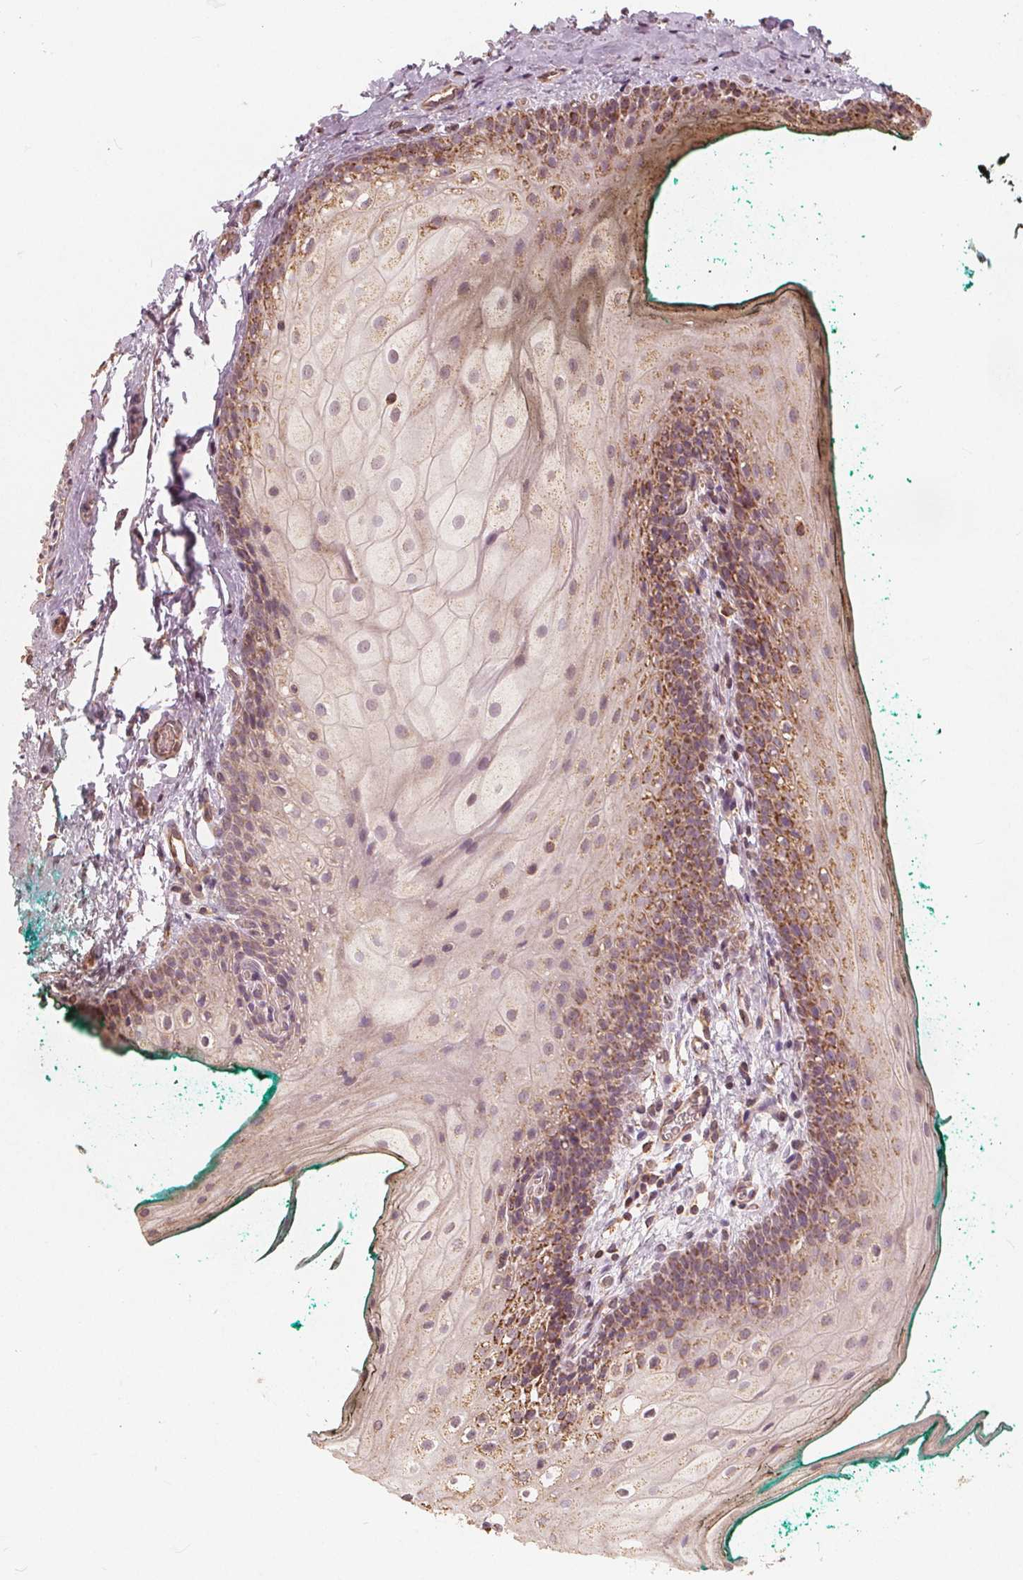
{"staining": {"intensity": "moderate", "quantity": "25%-75%", "location": "cytoplasmic/membranous"}, "tissue": "oral mucosa", "cell_type": "Squamous epithelial cells", "image_type": "normal", "snomed": [{"axis": "morphology", "description": "Normal tissue, NOS"}, {"axis": "topography", "description": "Oral tissue"}], "caption": "IHC photomicrograph of unremarkable oral mucosa: oral mucosa stained using IHC reveals medium levels of moderate protein expression localized specifically in the cytoplasmic/membranous of squamous epithelial cells, appearing as a cytoplasmic/membranous brown color.", "gene": "PEX26", "patient": {"sex": "female", "age": 68}}